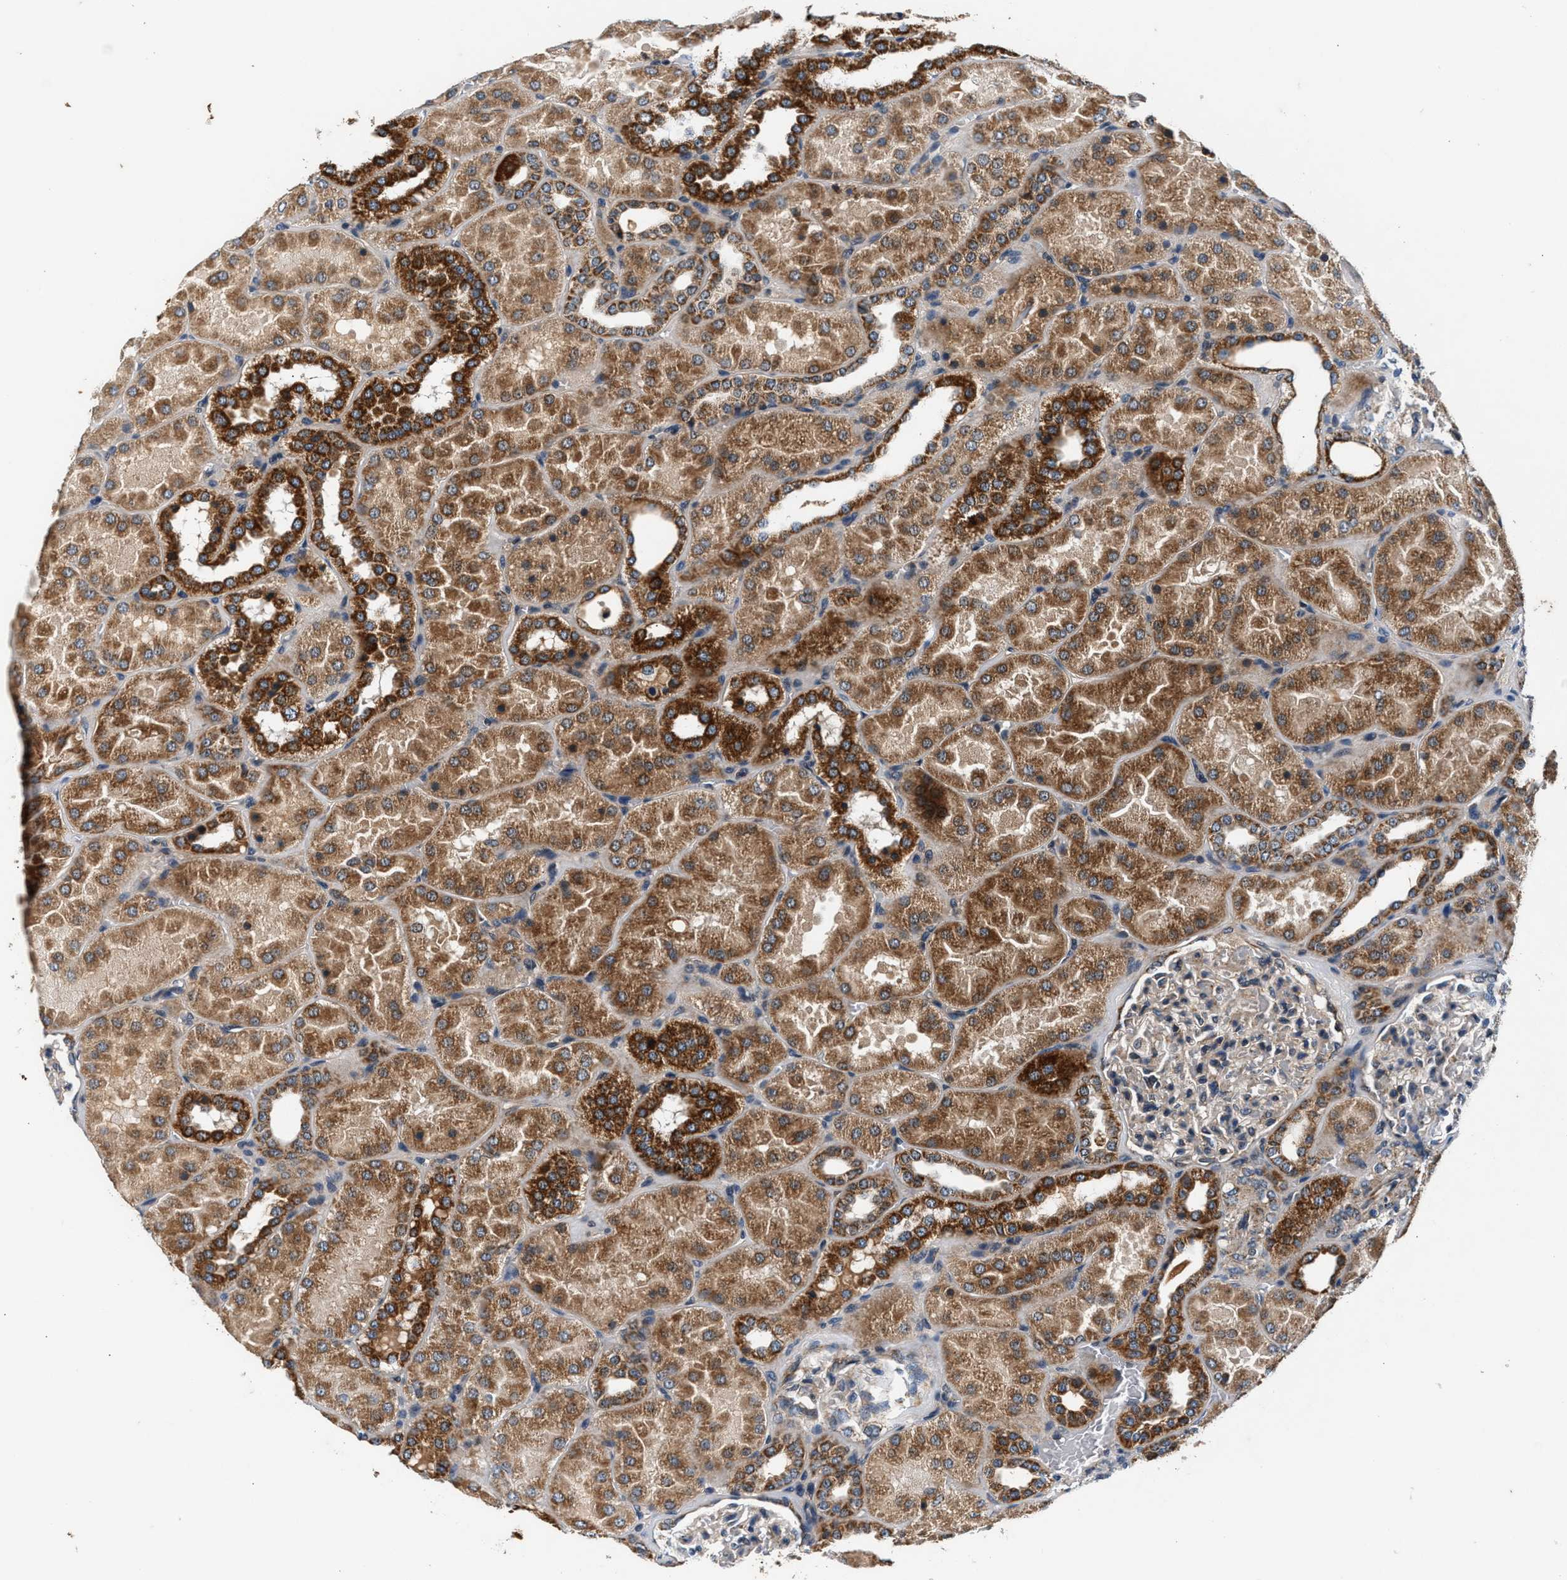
{"staining": {"intensity": "negative", "quantity": "none", "location": "none"}, "tissue": "kidney", "cell_type": "Cells in glomeruli", "image_type": "normal", "snomed": [{"axis": "morphology", "description": "Normal tissue, NOS"}, {"axis": "topography", "description": "Kidney"}], "caption": "The photomicrograph displays no staining of cells in glomeruli in normal kidney.", "gene": "IMMT", "patient": {"sex": "male", "age": 28}}